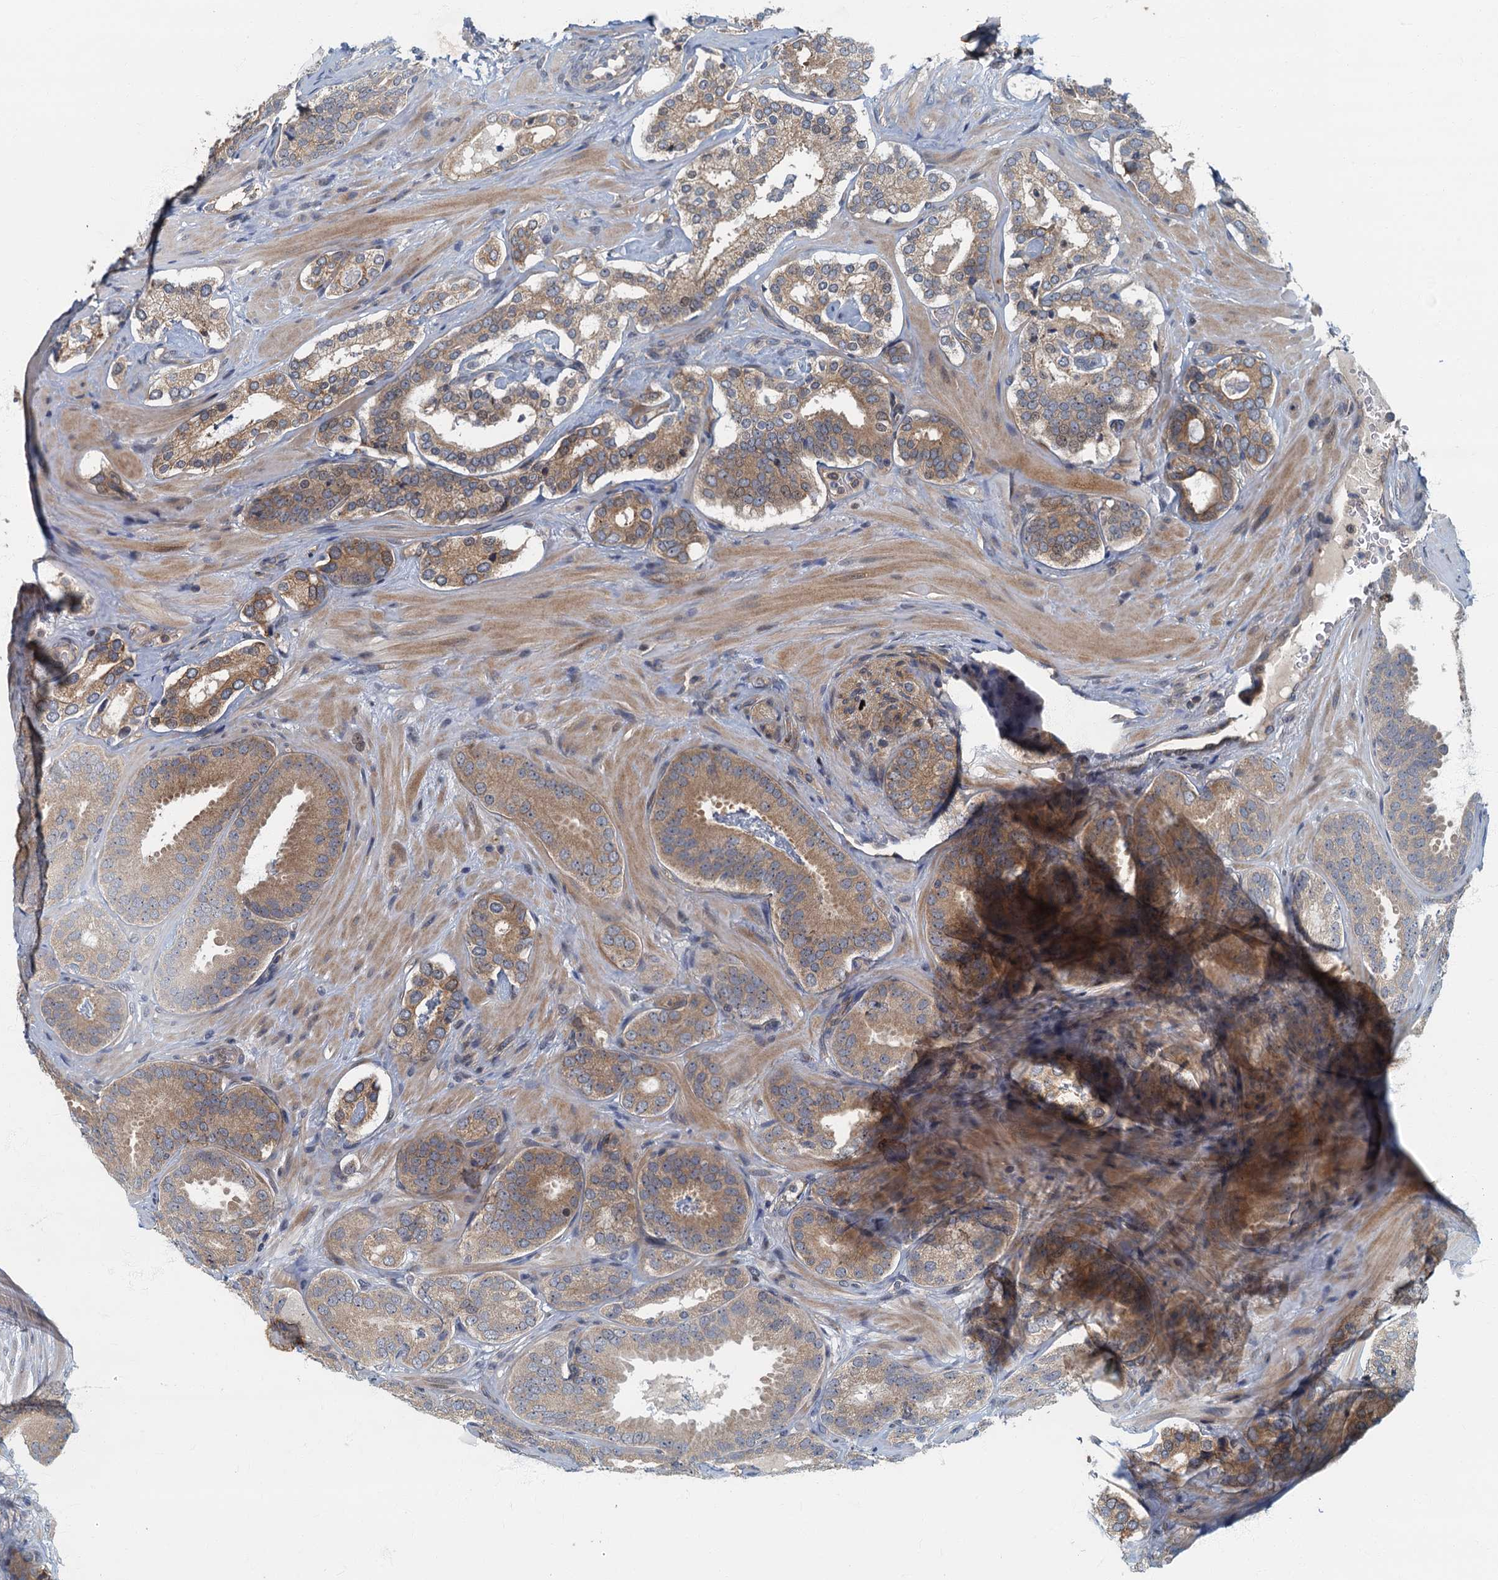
{"staining": {"intensity": "moderate", "quantity": "25%-75%", "location": "cytoplasmic/membranous"}, "tissue": "prostate cancer", "cell_type": "Tumor cells", "image_type": "cancer", "snomed": [{"axis": "morphology", "description": "Adenocarcinoma, High grade"}, {"axis": "topography", "description": "Prostate"}], "caption": "Immunohistochemical staining of prostate cancer (high-grade adenocarcinoma) exhibits medium levels of moderate cytoplasmic/membranous expression in about 25%-75% of tumor cells. The protein of interest is shown in brown color, while the nuclei are stained blue.", "gene": "CKAP2L", "patient": {"sex": "male", "age": 63}}